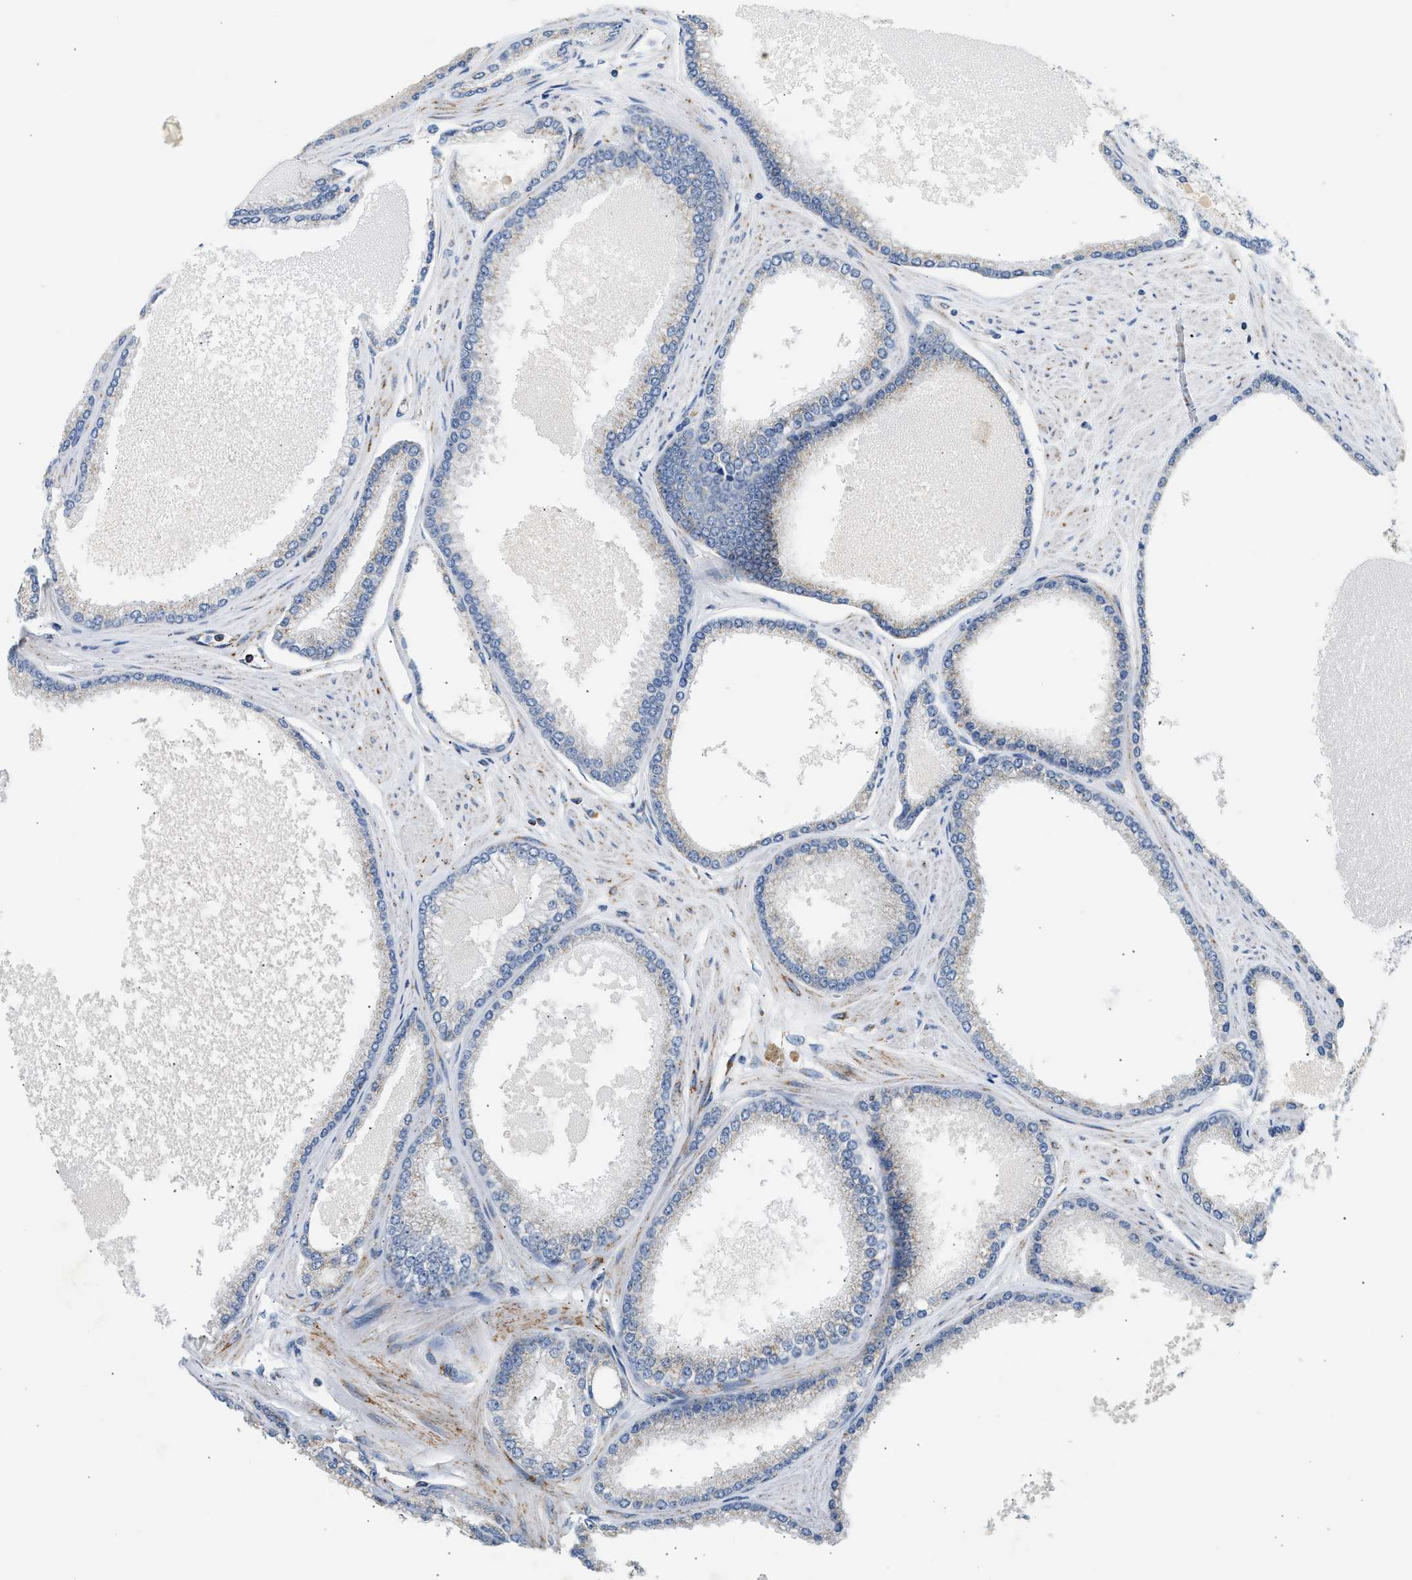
{"staining": {"intensity": "negative", "quantity": "none", "location": "none"}, "tissue": "prostate cancer", "cell_type": "Tumor cells", "image_type": "cancer", "snomed": [{"axis": "morphology", "description": "Adenocarcinoma, High grade"}, {"axis": "topography", "description": "Prostate"}], "caption": "This image is of prostate cancer stained with immunohistochemistry (IHC) to label a protein in brown with the nuclei are counter-stained blue. There is no staining in tumor cells. The staining was performed using DAB (3,3'-diaminobenzidine) to visualize the protein expression in brown, while the nuclei were stained in blue with hematoxylin (Magnification: 20x).", "gene": "OGDH", "patient": {"sex": "male", "age": 61}}